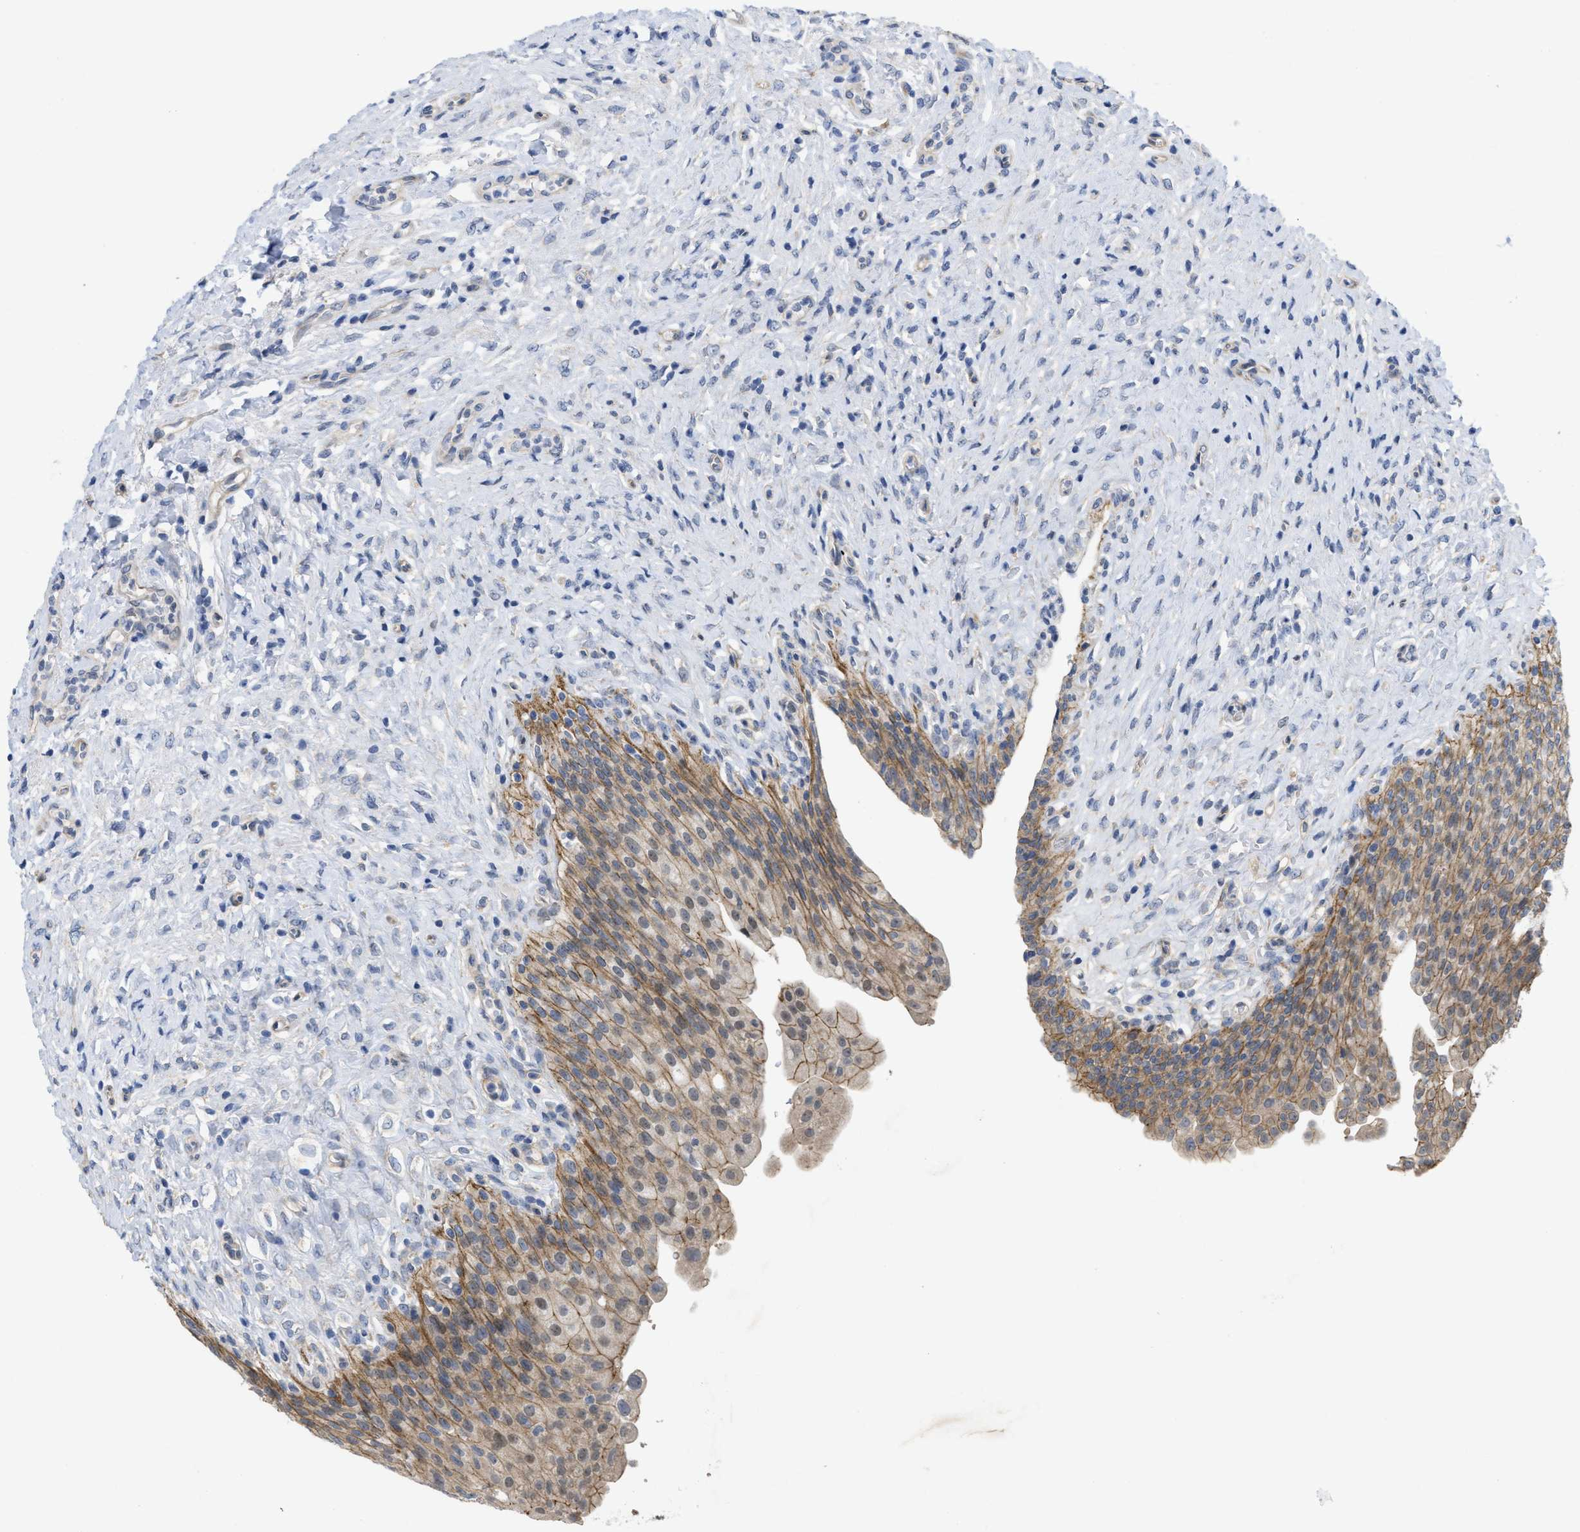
{"staining": {"intensity": "moderate", "quantity": ">75%", "location": "cytoplasmic/membranous"}, "tissue": "urinary bladder", "cell_type": "Urothelial cells", "image_type": "normal", "snomed": [{"axis": "morphology", "description": "Urothelial carcinoma, High grade"}, {"axis": "topography", "description": "Urinary bladder"}], "caption": "Immunohistochemical staining of unremarkable urinary bladder displays moderate cytoplasmic/membranous protein expression in about >75% of urothelial cells.", "gene": "CDPF1", "patient": {"sex": "male", "age": 46}}